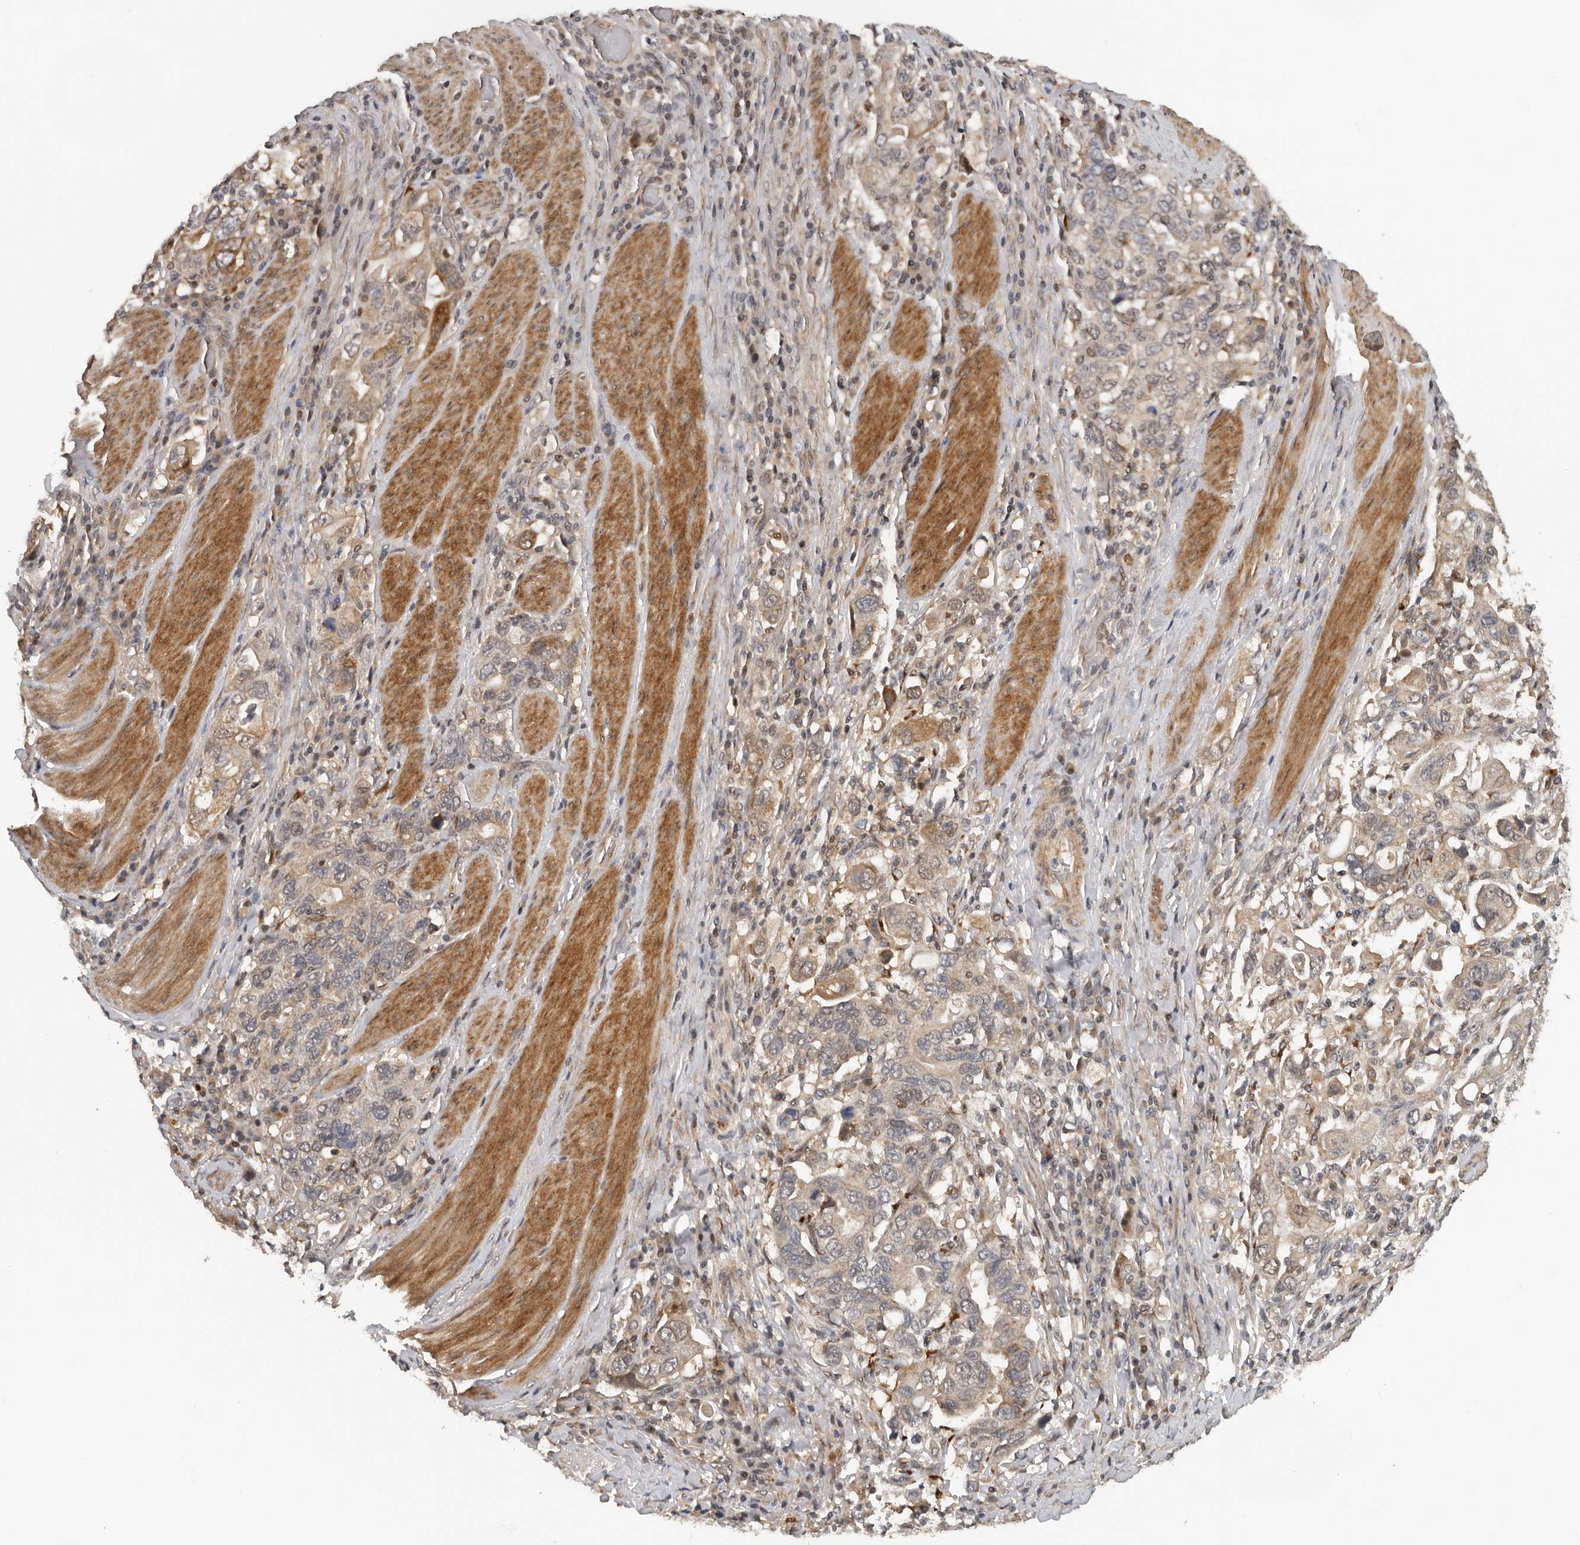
{"staining": {"intensity": "weak", "quantity": ">75%", "location": "cytoplasmic/membranous,nuclear"}, "tissue": "stomach cancer", "cell_type": "Tumor cells", "image_type": "cancer", "snomed": [{"axis": "morphology", "description": "Adenocarcinoma, NOS"}, {"axis": "topography", "description": "Stomach, upper"}], "caption": "Immunohistochemical staining of stomach cancer (adenocarcinoma) displays weak cytoplasmic/membranous and nuclear protein expression in approximately >75% of tumor cells.", "gene": "HENMT1", "patient": {"sex": "male", "age": 62}}